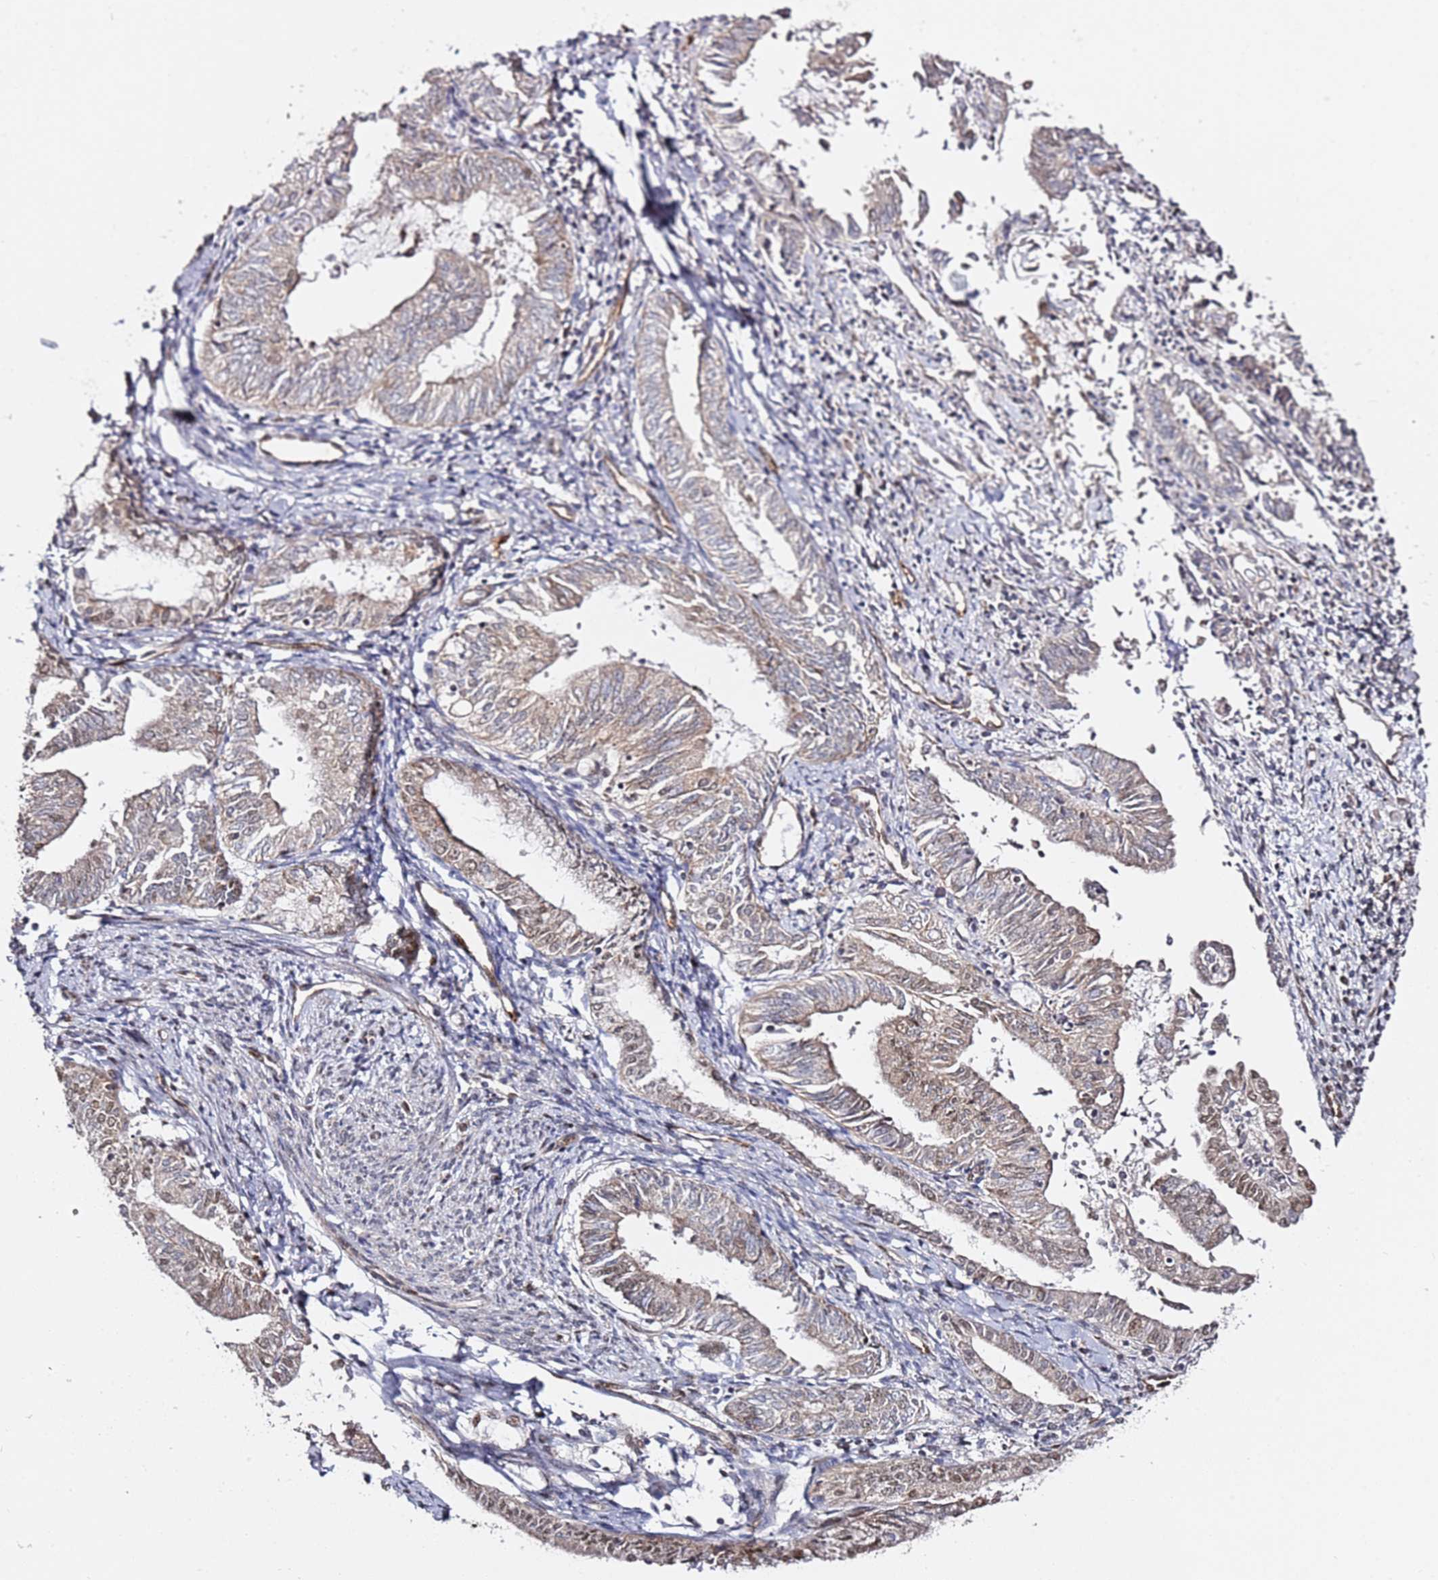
{"staining": {"intensity": "moderate", "quantity": "25%-75%", "location": "nuclear"}, "tissue": "endometrial cancer", "cell_type": "Tumor cells", "image_type": "cancer", "snomed": [{"axis": "morphology", "description": "Adenocarcinoma, NOS"}, {"axis": "topography", "description": "Endometrium"}], "caption": "The immunohistochemical stain highlights moderate nuclear staining in tumor cells of endometrial adenocarcinoma tissue. (DAB IHC, brown staining for protein, blue staining for nuclei).", "gene": "TP53AIP1", "patient": {"sex": "female", "age": 66}}